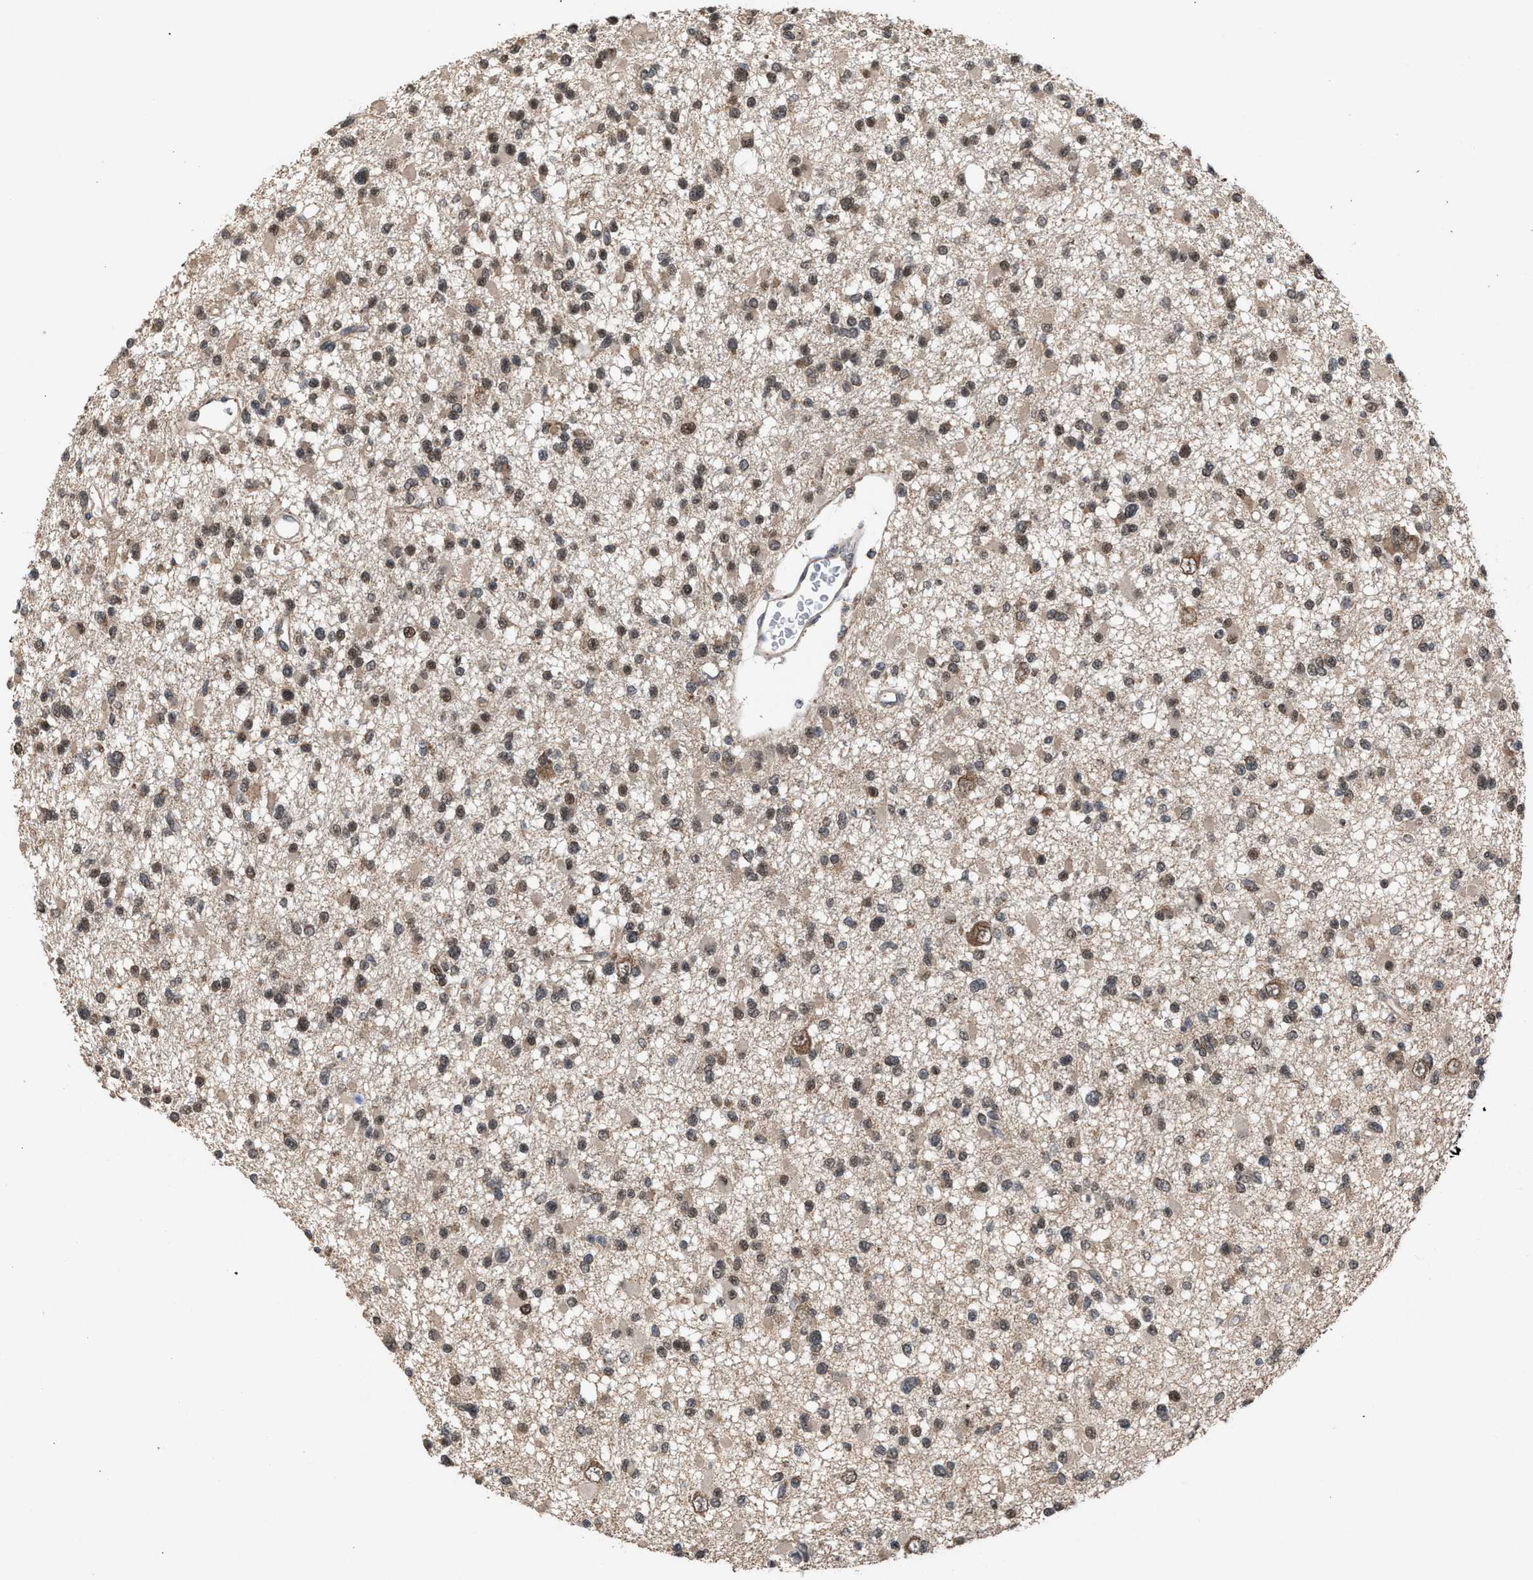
{"staining": {"intensity": "moderate", "quantity": ">75%", "location": "cytoplasmic/membranous,nuclear"}, "tissue": "glioma", "cell_type": "Tumor cells", "image_type": "cancer", "snomed": [{"axis": "morphology", "description": "Glioma, malignant, Low grade"}, {"axis": "topography", "description": "Brain"}], "caption": "Immunohistochemistry (IHC) photomicrograph of malignant glioma (low-grade) stained for a protein (brown), which displays medium levels of moderate cytoplasmic/membranous and nuclear positivity in approximately >75% of tumor cells.", "gene": "C9orf78", "patient": {"sex": "female", "age": 22}}